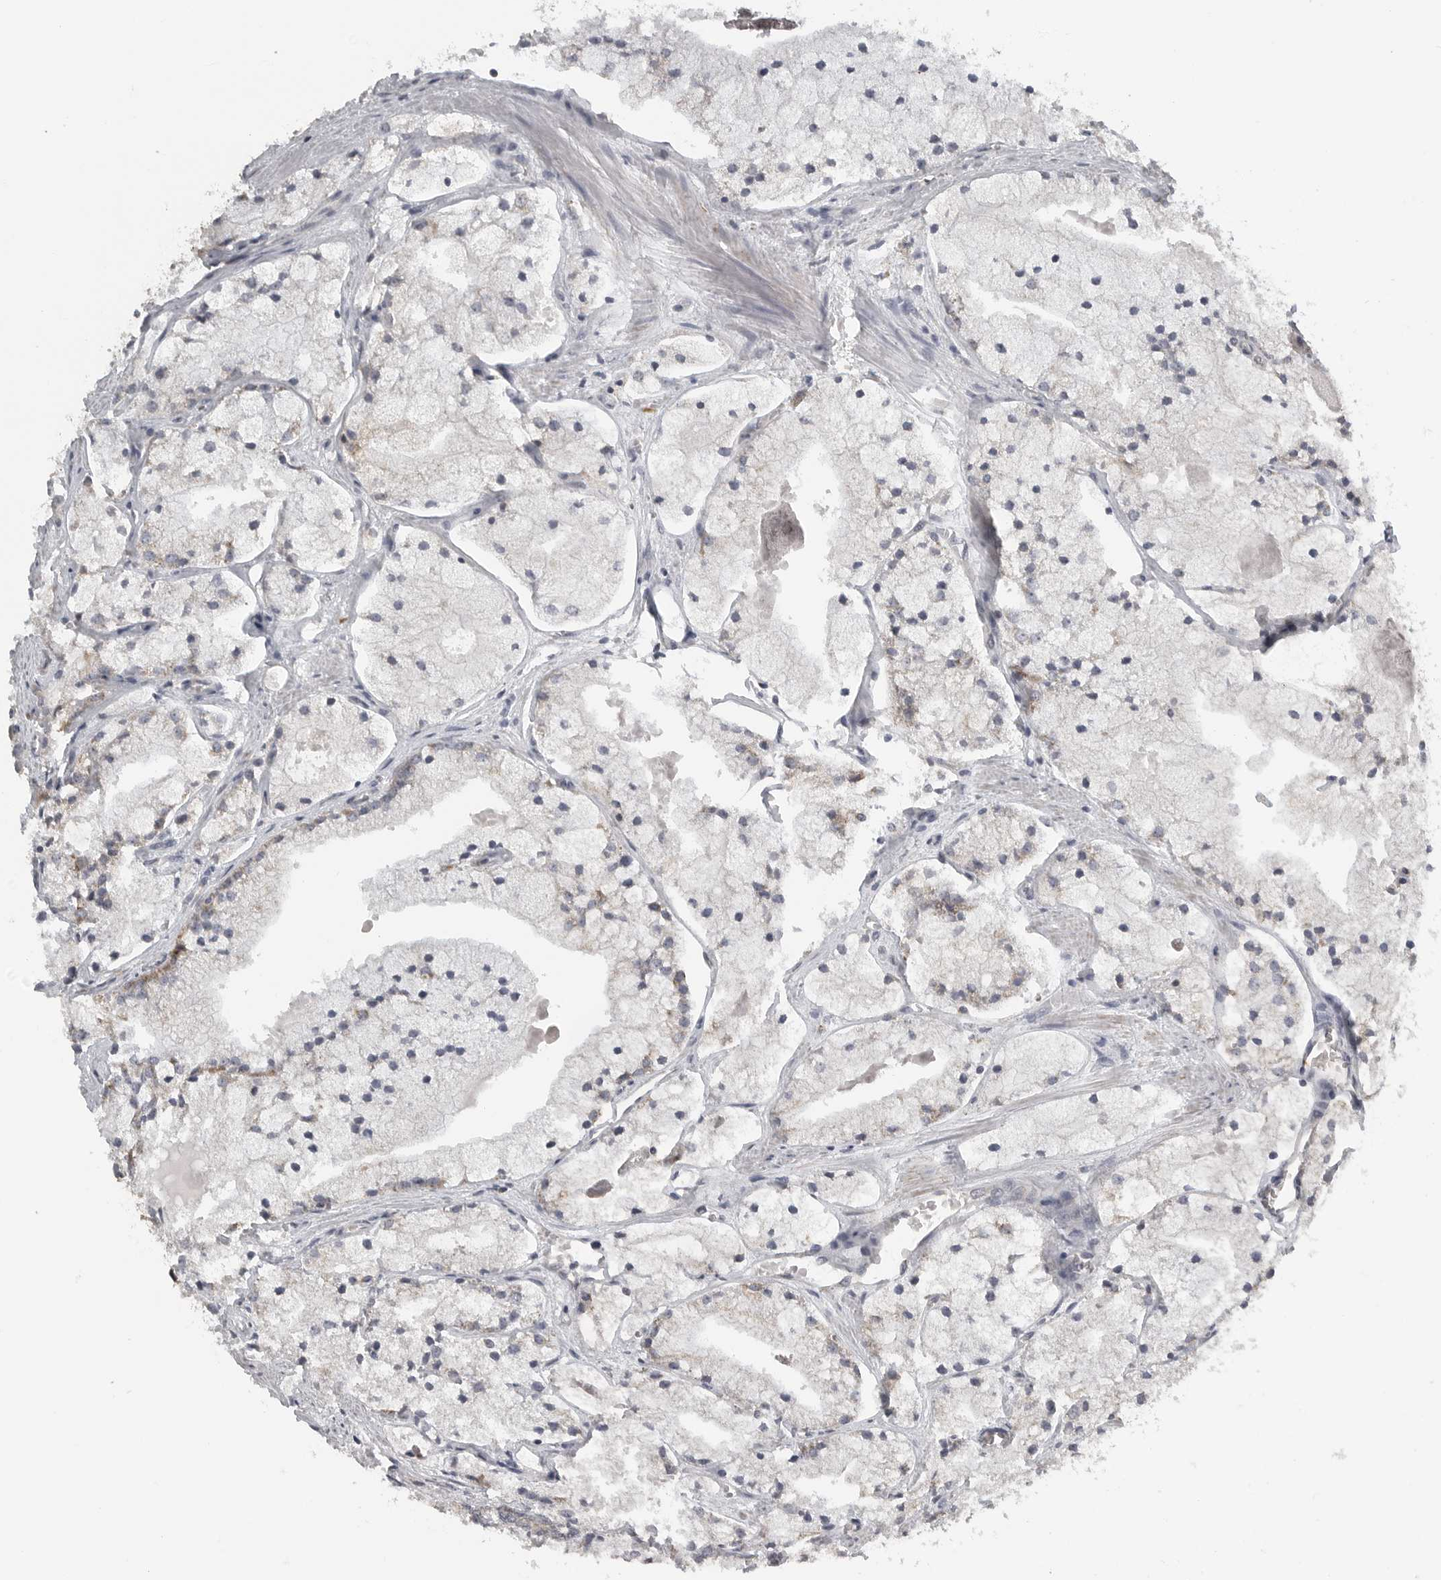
{"staining": {"intensity": "negative", "quantity": "none", "location": "none"}, "tissue": "prostate cancer", "cell_type": "Tumor cells", "image_type": "cancer", "snomed": [{"axis": "morphology", "description": "Adenocarcinoma, High grade"}, {"axis": "topography", "description": "Prostate"}], "caption": "Micrograph shows no protein staining in tumor cells of prostate high-grade adenocarcinoma tissue.", "gene": "RXFP3", "patient": {"sex": "male", "age": 50}}